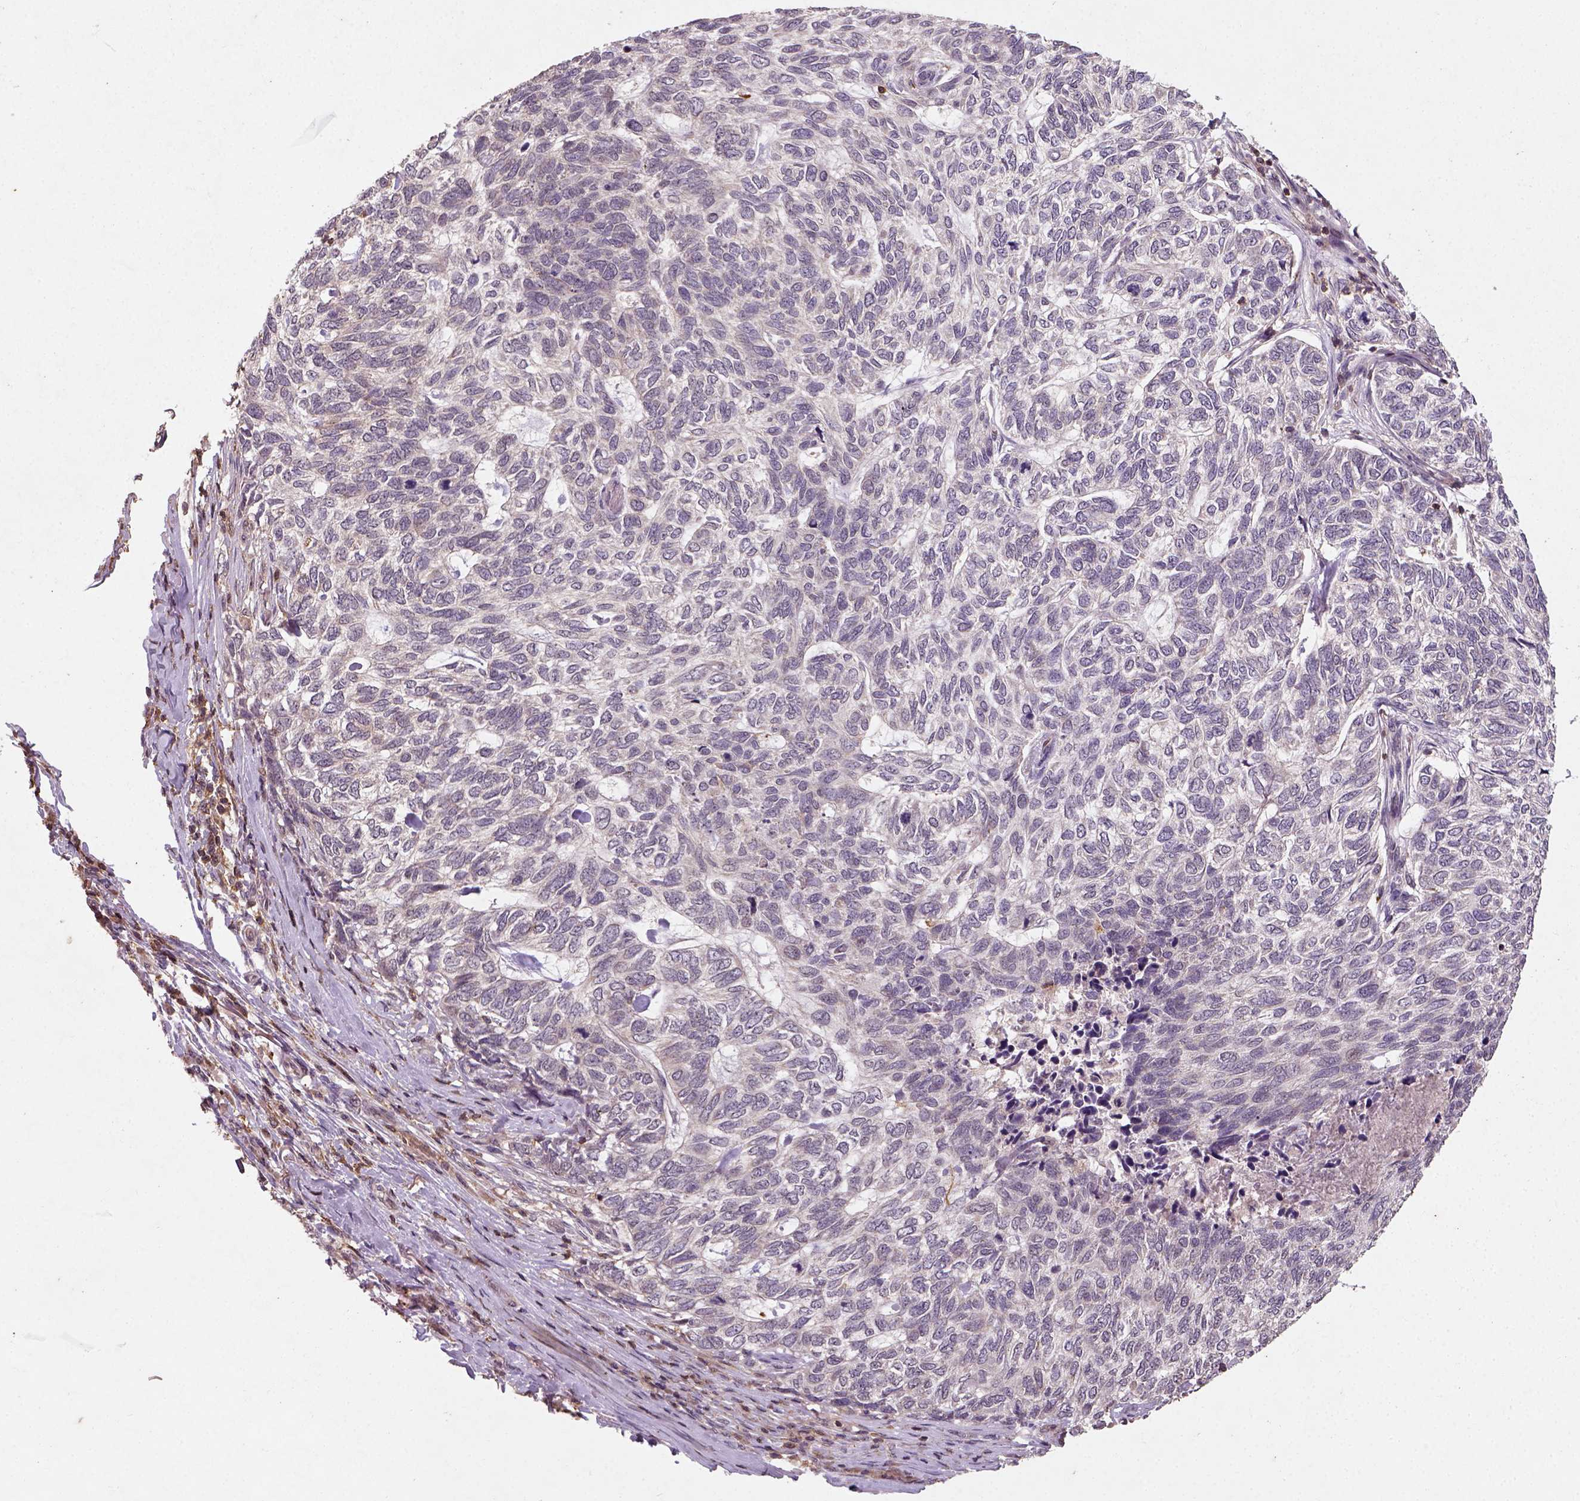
{"staining": {"intensity": "negative", "quantity": "none", "location": "none"}, "tissue": "skin cancer", "cell_type": "Tumor cells", "image_type": "cancer", "snomed": [{"axis": "morphology", "description": "Basal cell carcinoma"}, {"axis": "topography", "description": "Skin"}], "caption": "DAB immunohistochemical staining of human basal cell carcinoma (skin) reveals no significant staining in tumor cells.", "gene": "CAMKK1", "patient": {"sex": "female", "age": 65}}